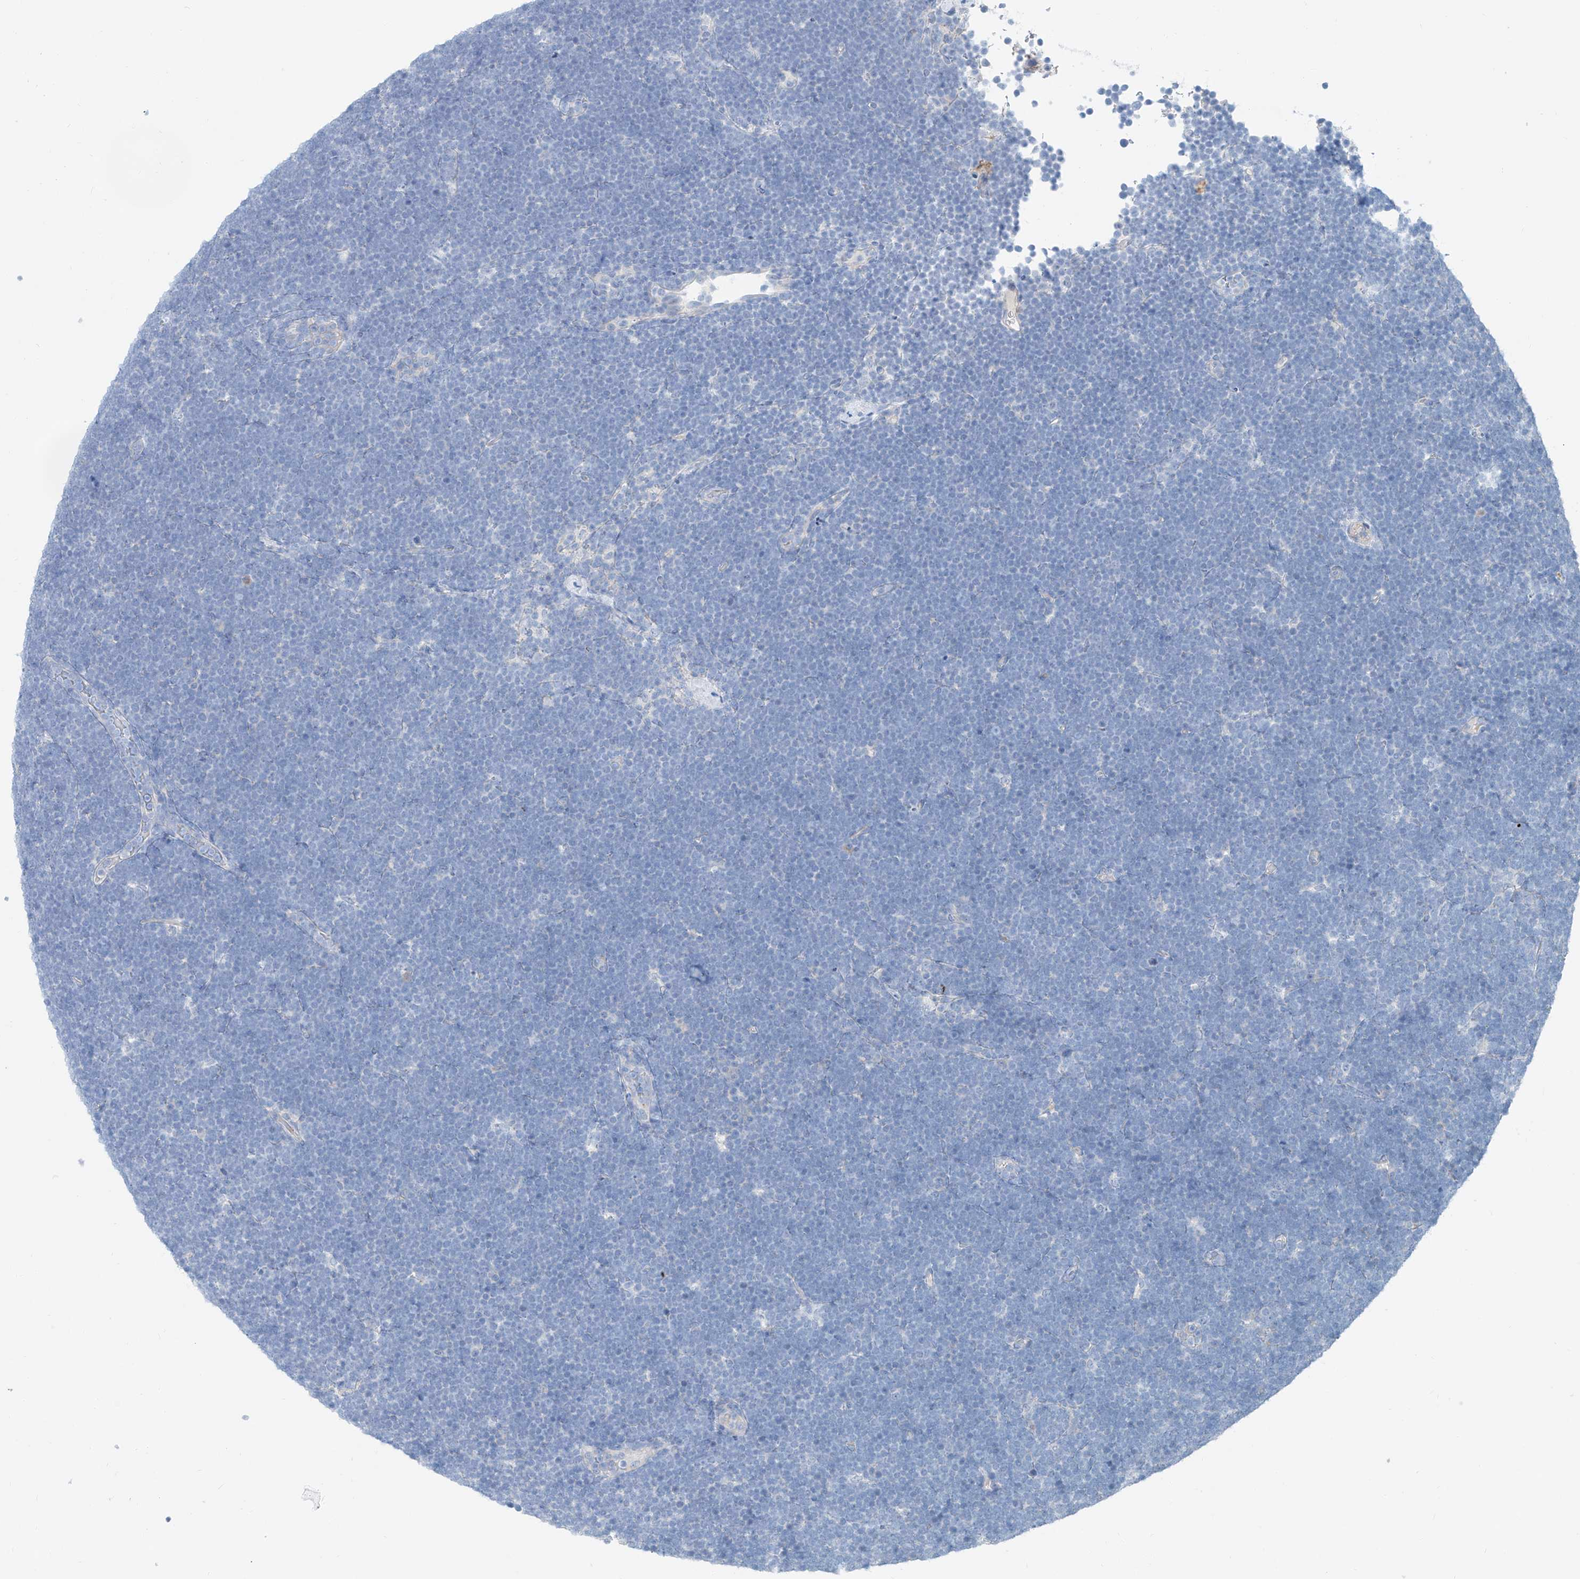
{"staining": {"intensity": "negative", "quantity": "none", "location": "none"}, "tissue": "lymphoma", "cell_type": "Tumor cells", "image_type": "cancer", "snomed": [{"axis": "morphology", "description": "Malignant lymphoma, non-Hodgkin's type, High grade"}, {"axis": "topography", "description": "Lymph node"}], "caption": "An image of high-grade malignant lymphoma, non-Hodgkin's type stained for a protein exhibits no brown staining in tumor cells.", "gene": "ANKRD34A", "patient": {"sex": "male", "age": 13}}